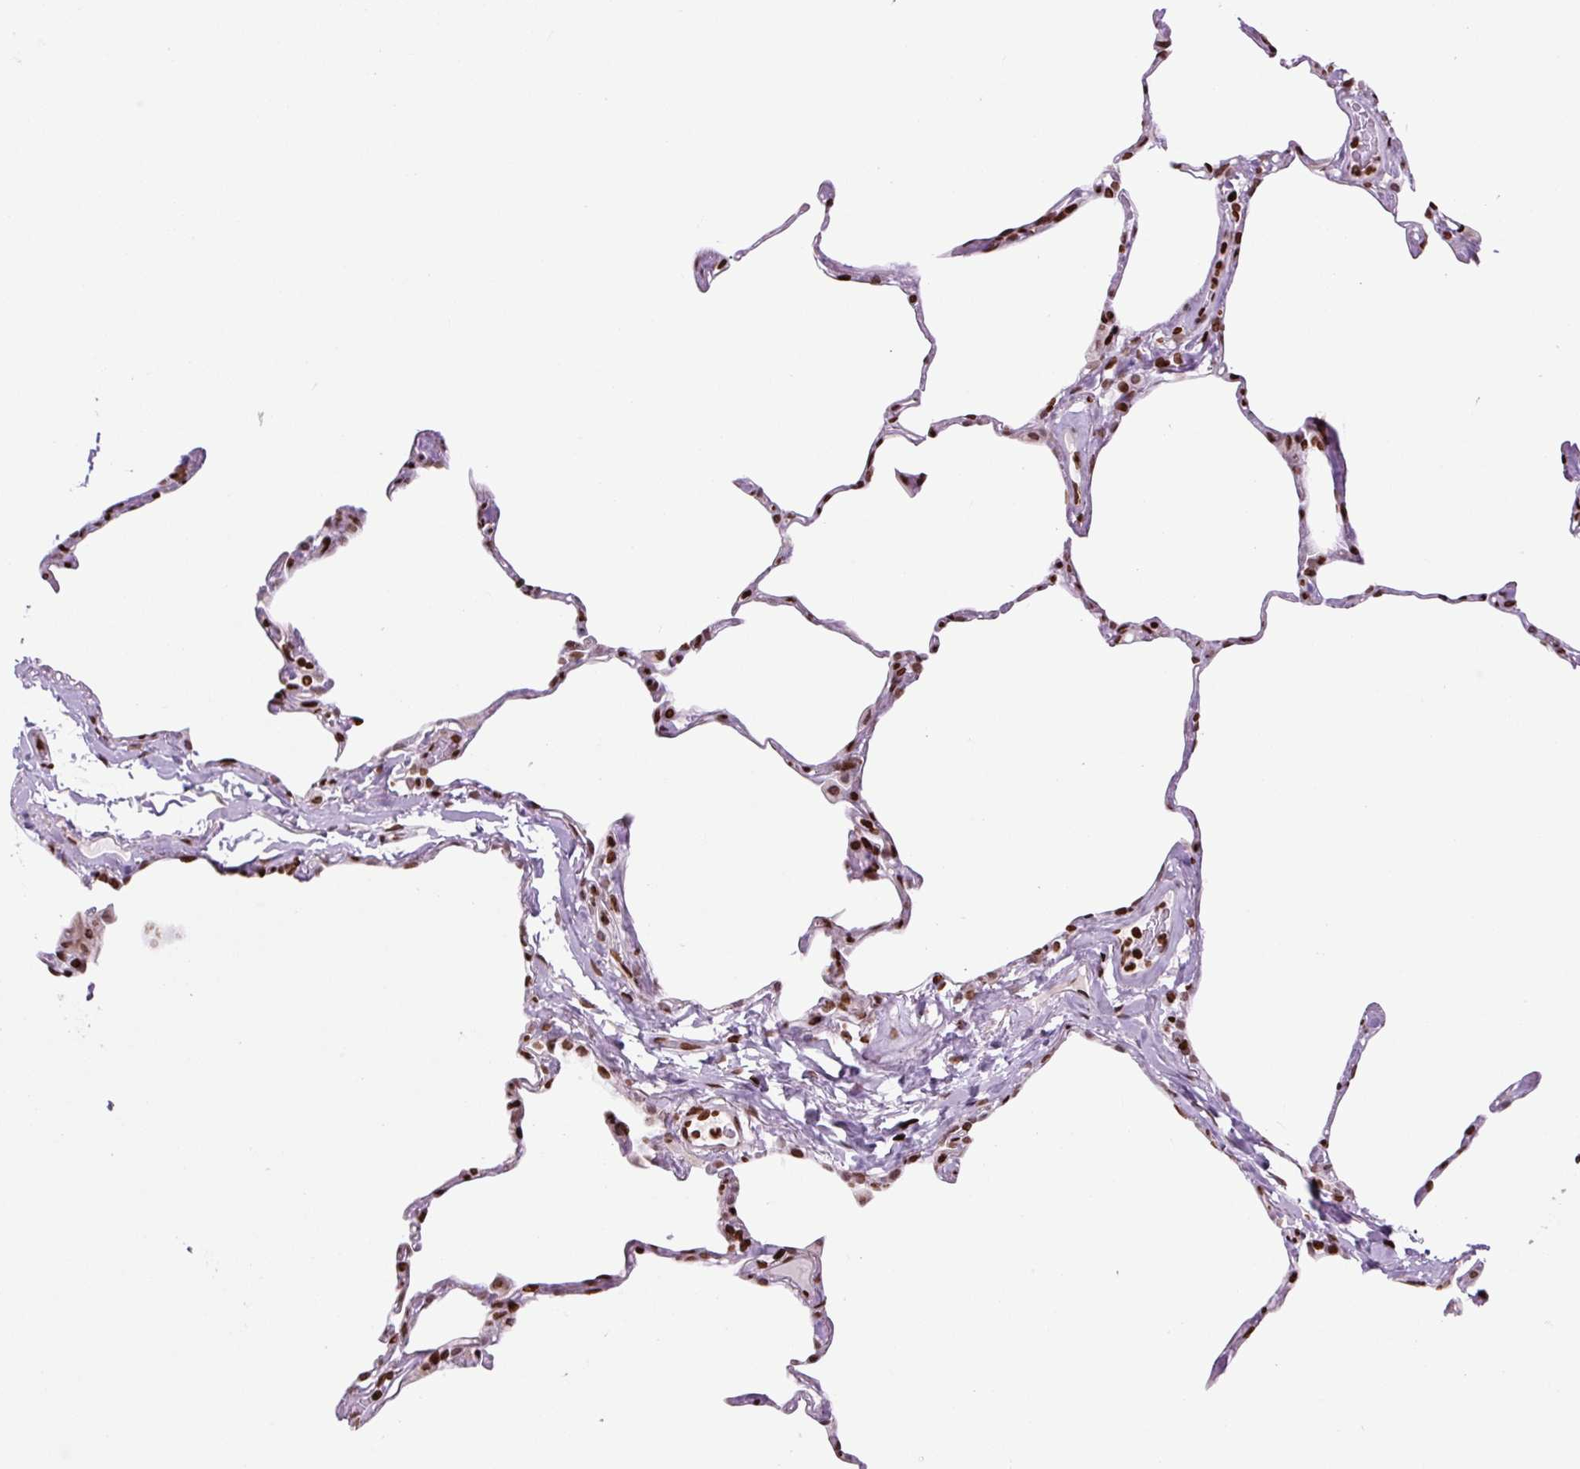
{"staining": {"intensity": "strong", "quantity": "25%-75%", "location": "nuclear"}, "tissue": "lung", "cell_type": "Alveolar cells", "image_type": "normal", "snomed": [{"axis": "morphology", "description": "Normal tissue, NOS"}, {"axis": "topography", "description": "Lung"}], "caption": "Strong nuclear protein expression is identified in about 25%-75% of alveolar cells in lung. (Stains: DAB (3,3'-diaminobenzidine) in brown, nuclei in blue, Microscopy: brightfield microscopy at high magnification).", "gene": "H1", "patient": {"sex": "male", "age": 65}}